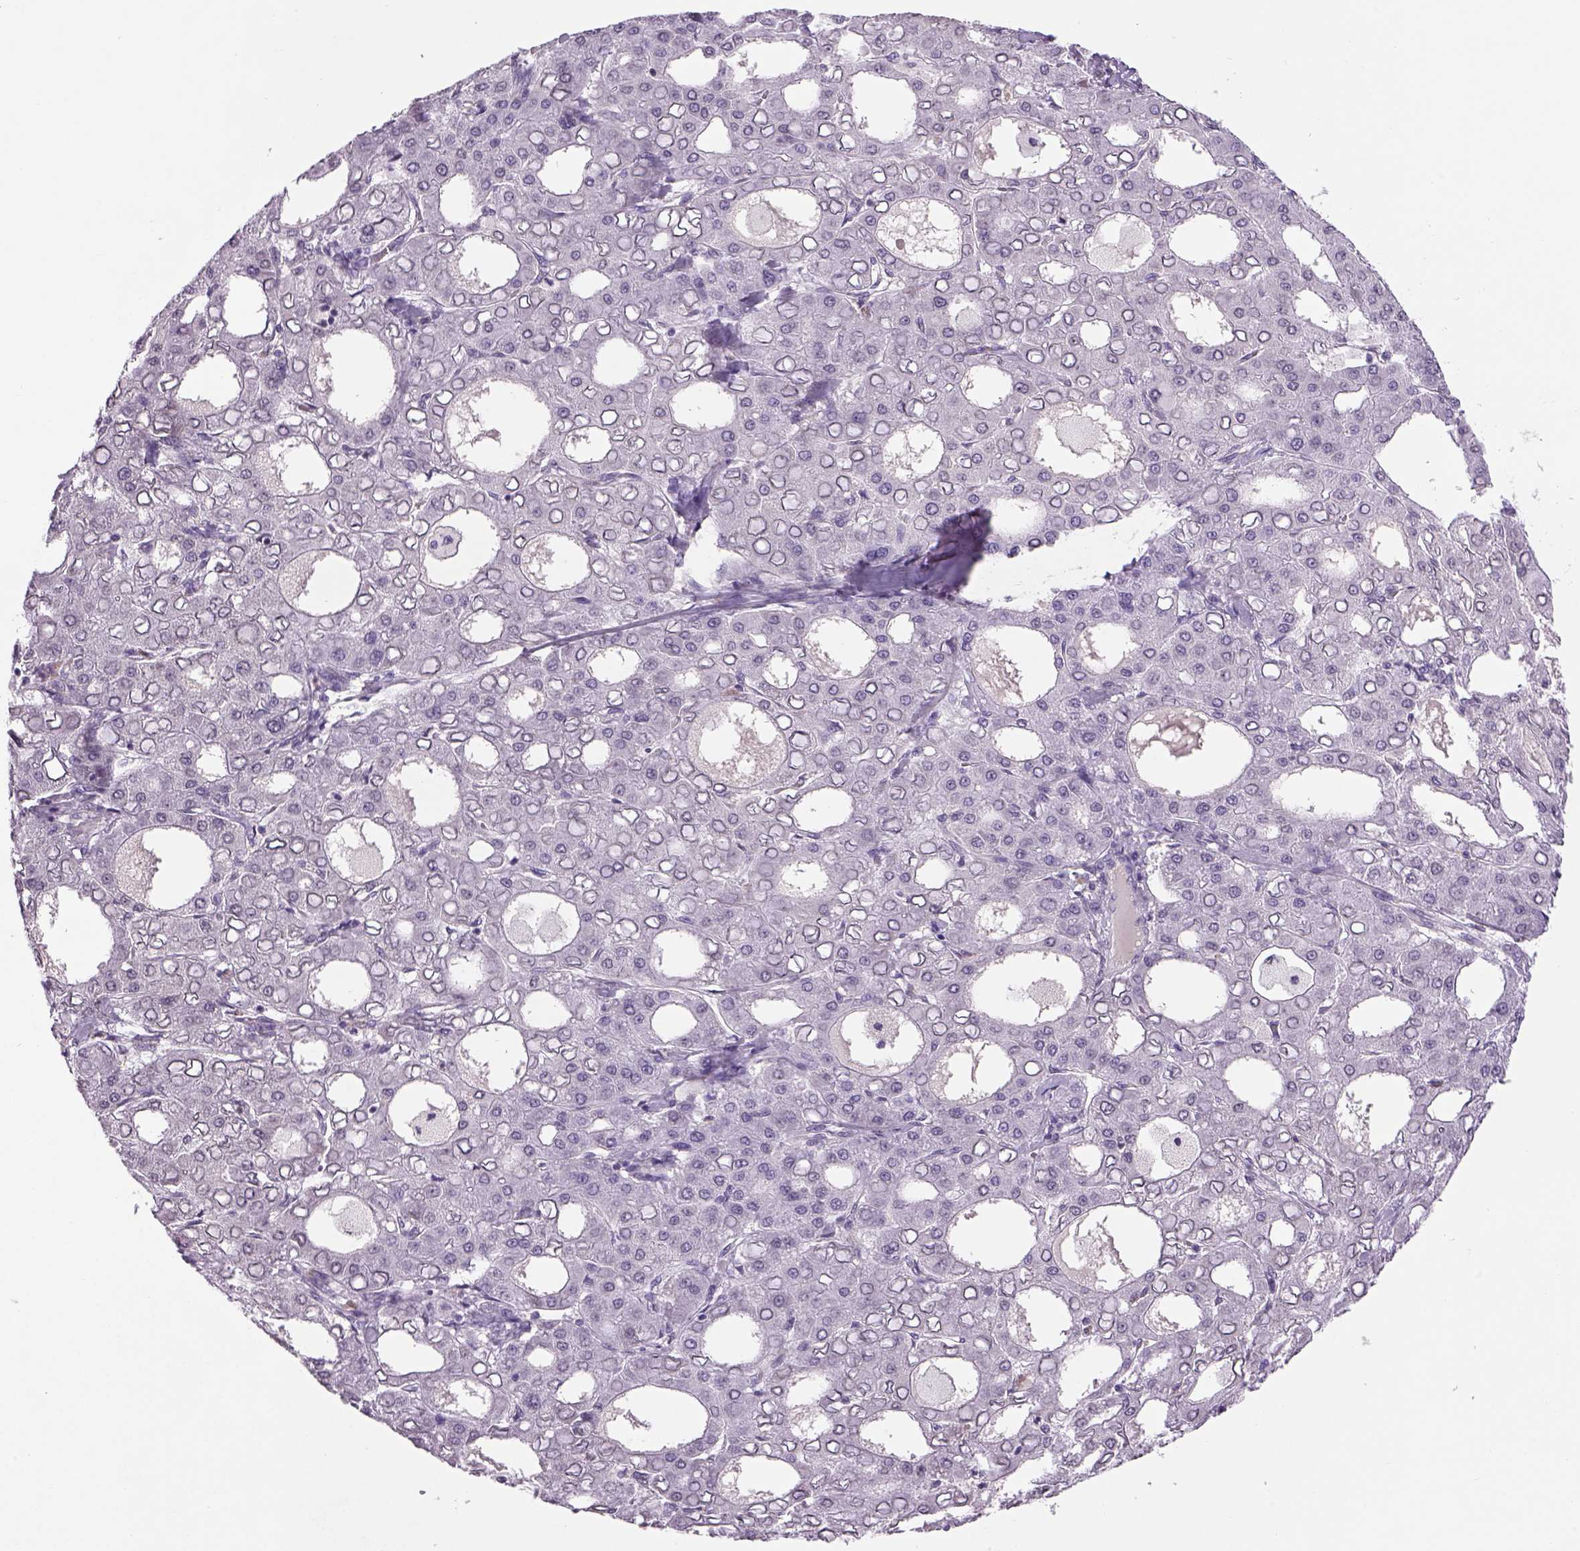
{"staining": {"intensity": "negative", "quantity": "none", "location": "none"}, "tissue": "liver cancer", "cell_type": "Tumor cells", "image_type": "cancer", "snomed": [{"axis": "morphology", "description": "Carcinoma, Hepatocellular, NOS"}, {"axis": "topography", "description": "Liver"}], "caption": "High magnification brightfield microscopy of liver cancer stained with DAB (3,3'-diaminobenzidine) (brown) and counterstained with hematoxylin (blue): tumor cells show no significant staining. (Brightfield microscopy of DAB (3,3'-diaminobenzidine) IHC at high magnification).", "gene": "PRRT1", "patient": {"sex": "male", "age": 65}}